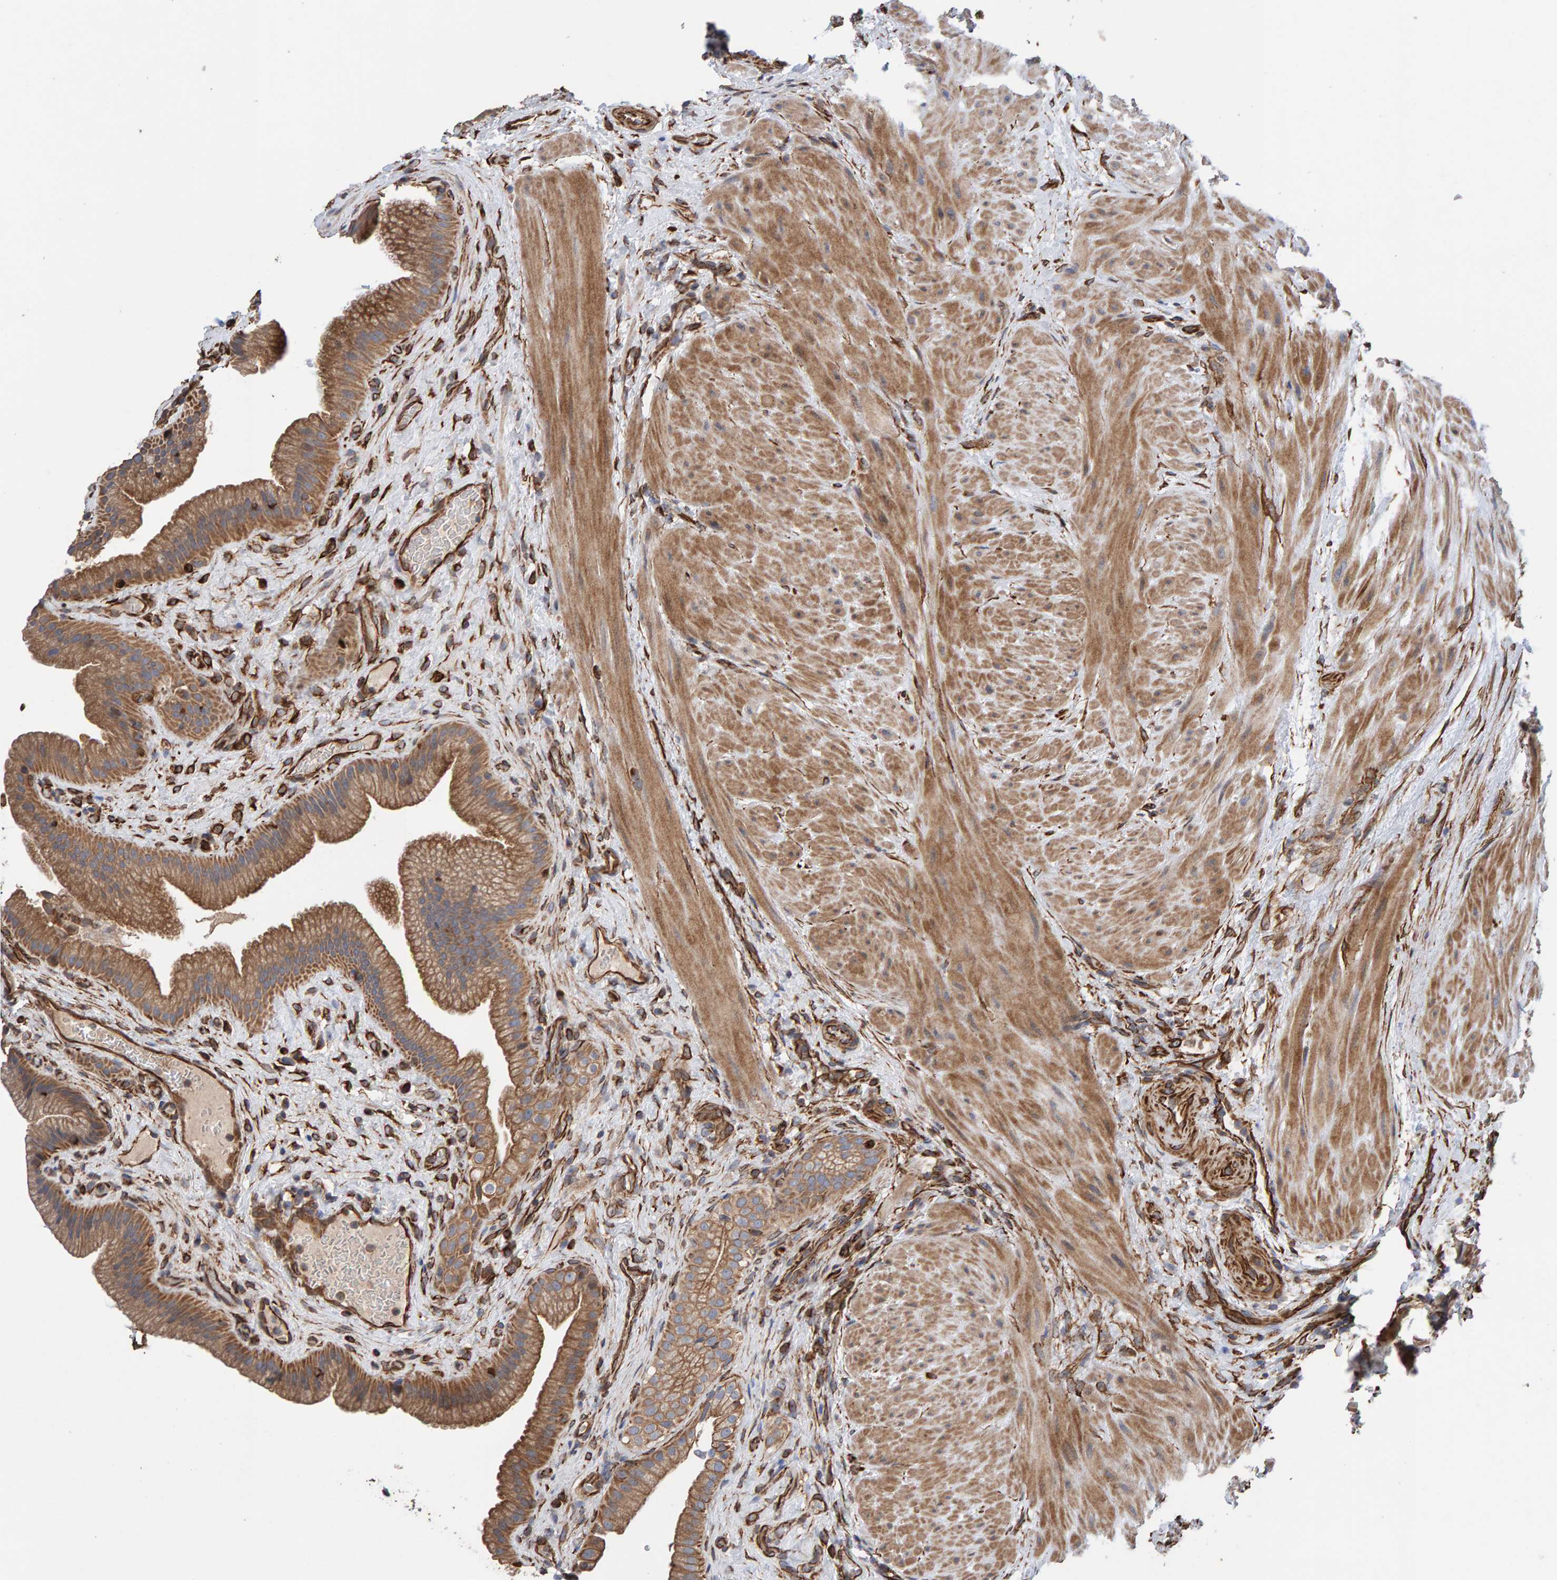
{"staining": {"intensity": "moderate", "quantity": ">75%", "location": "cytoplasmic/membranous"}, "tissue": "gallbladder", "cell_type": "Glandular cells", "image_type": "normal", "snomed": [{"axis": "morphology", "description": "Normal tissue, NOS"}, {"axis": "topography", "description": "Gallbladder"}], "caption": "A micrograph of gallbladder stained for a protein exhibits moderate cytoplasmic/membranous brown staining in glandular cells. (Brightfield microscopy of DAB IHC at high magnification).", "gene": "ZNF347", "patient": {"sex": "male", "age": 49}}